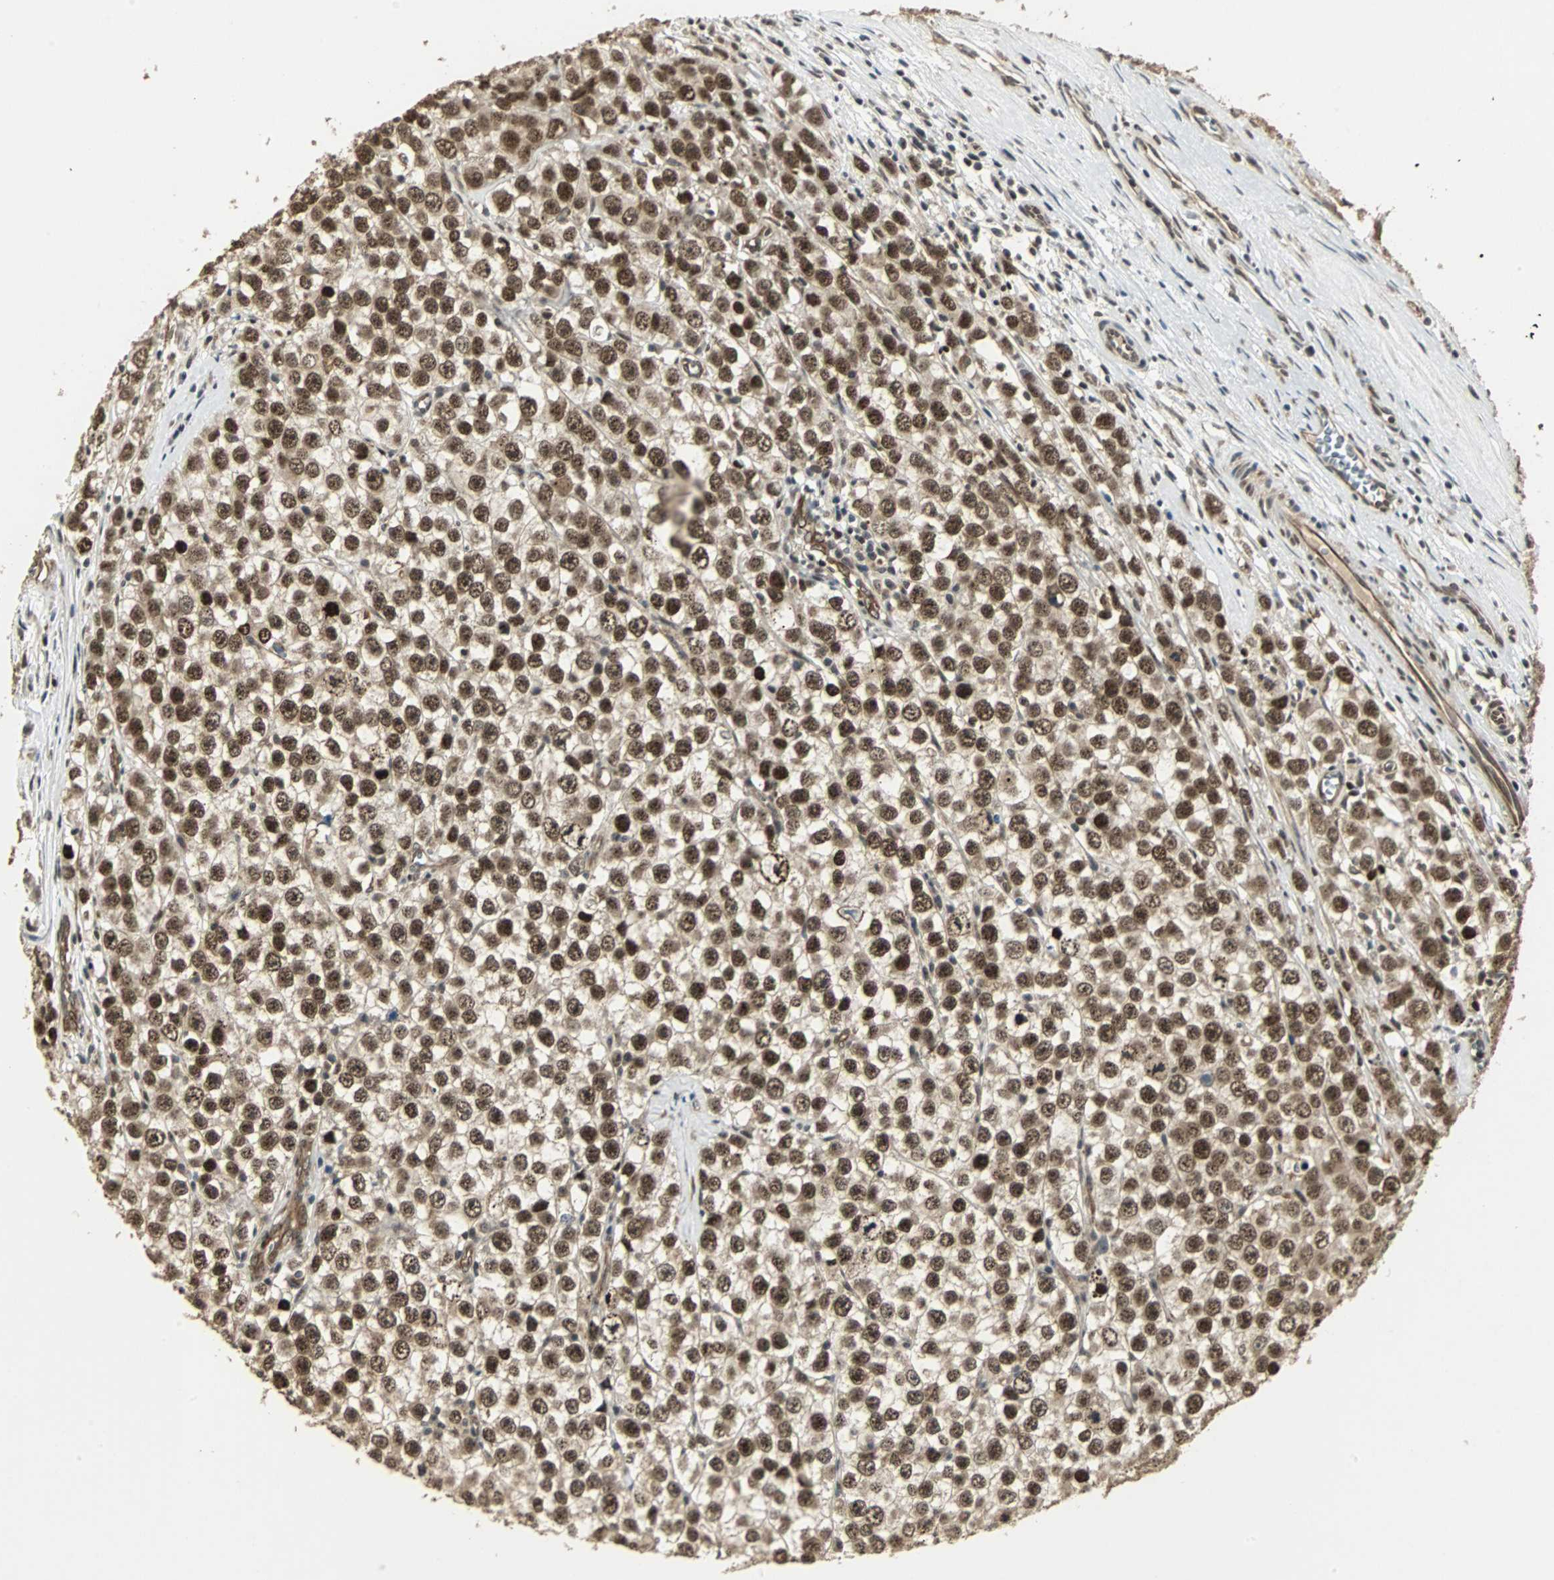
{"staining": {"intensity": "strong", "quantity": ">75%", "location": "nuclear"}, "tissue": "testis cancer", "cell_type": "Tumor cells", "image_type": "cancer", "snomed": [{"axis": "morphology", "description": "Seminoma, NOS"}, {"axis": "morphology", "description": "Carcinoma, Embryonal, NOS"}, {"axis": "topography", "description": "Testis"}], "caption": "This is a micrograph of immunohistochemistry (IHC) staining of embryonal carcinoma (testis), which shows strong expression in the nuclear of tumor cells.", "gene": "MED4", "patient": {"sex": "male", "age": 52}}